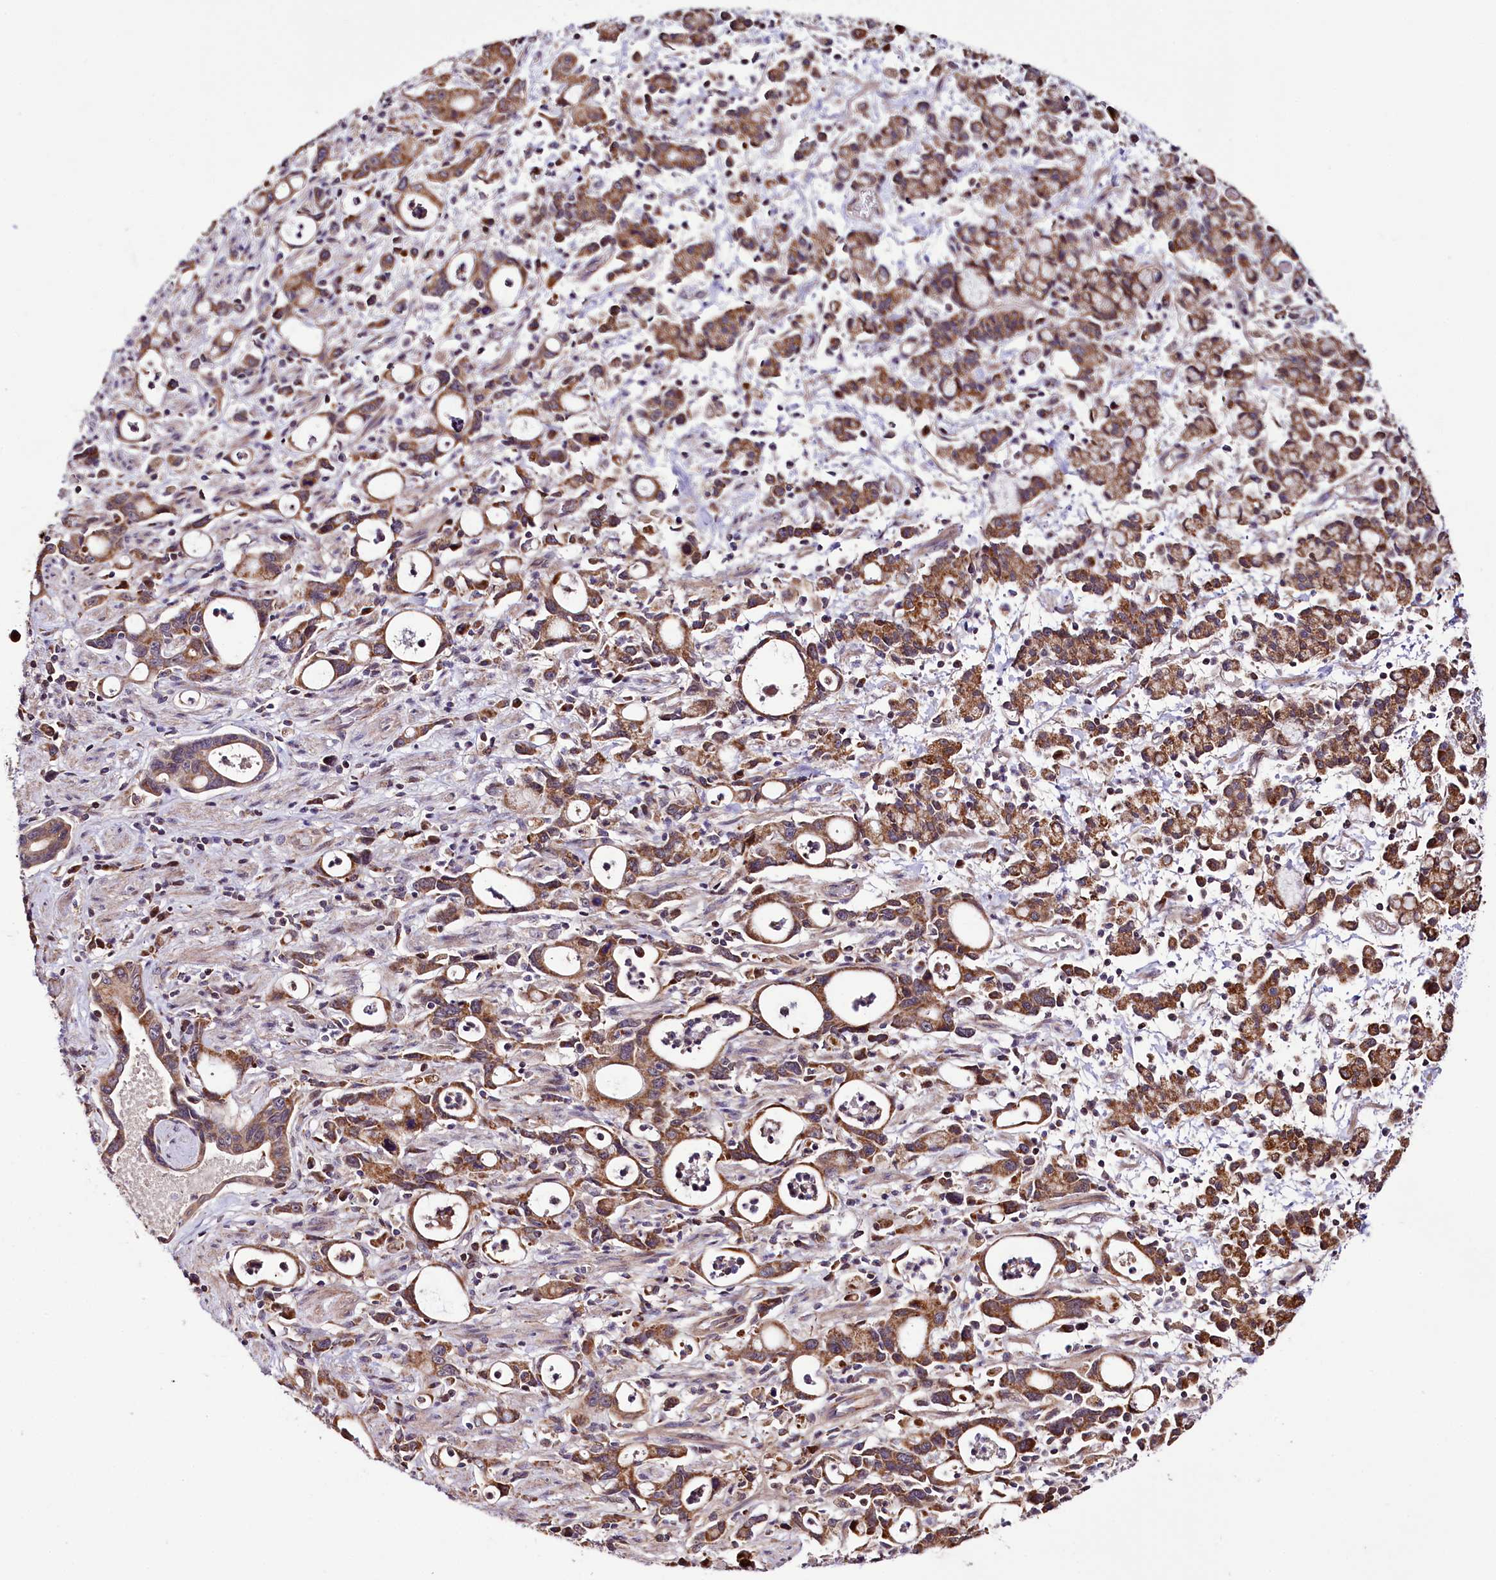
{"staining": {"intensity": "moderate", "quantity": ">75%", "location": "cytoplasmic/membranous"}, "tissue": "stomach cancer", "cell_type": "Tumor cells", "image_type": "cancer", "snomed": [{"axis": "morphology", "description": "Adenocarcinoma, NOS"}, {"axis": "topography", "description": "Stomach, lower"}], "caption": "The immunohistochemical stain labels moderate cytoplasmic/membranous staining in tumor cells of adenocarcinoma (stomach) tissue. The staining was performed using DAB to visualize the protein expression in brown, while the nuclei were stained in blue with hematoxylin (Magnification: 20x).", "gene": "ST7", "patient": {"sex": "female", "age": 43}}